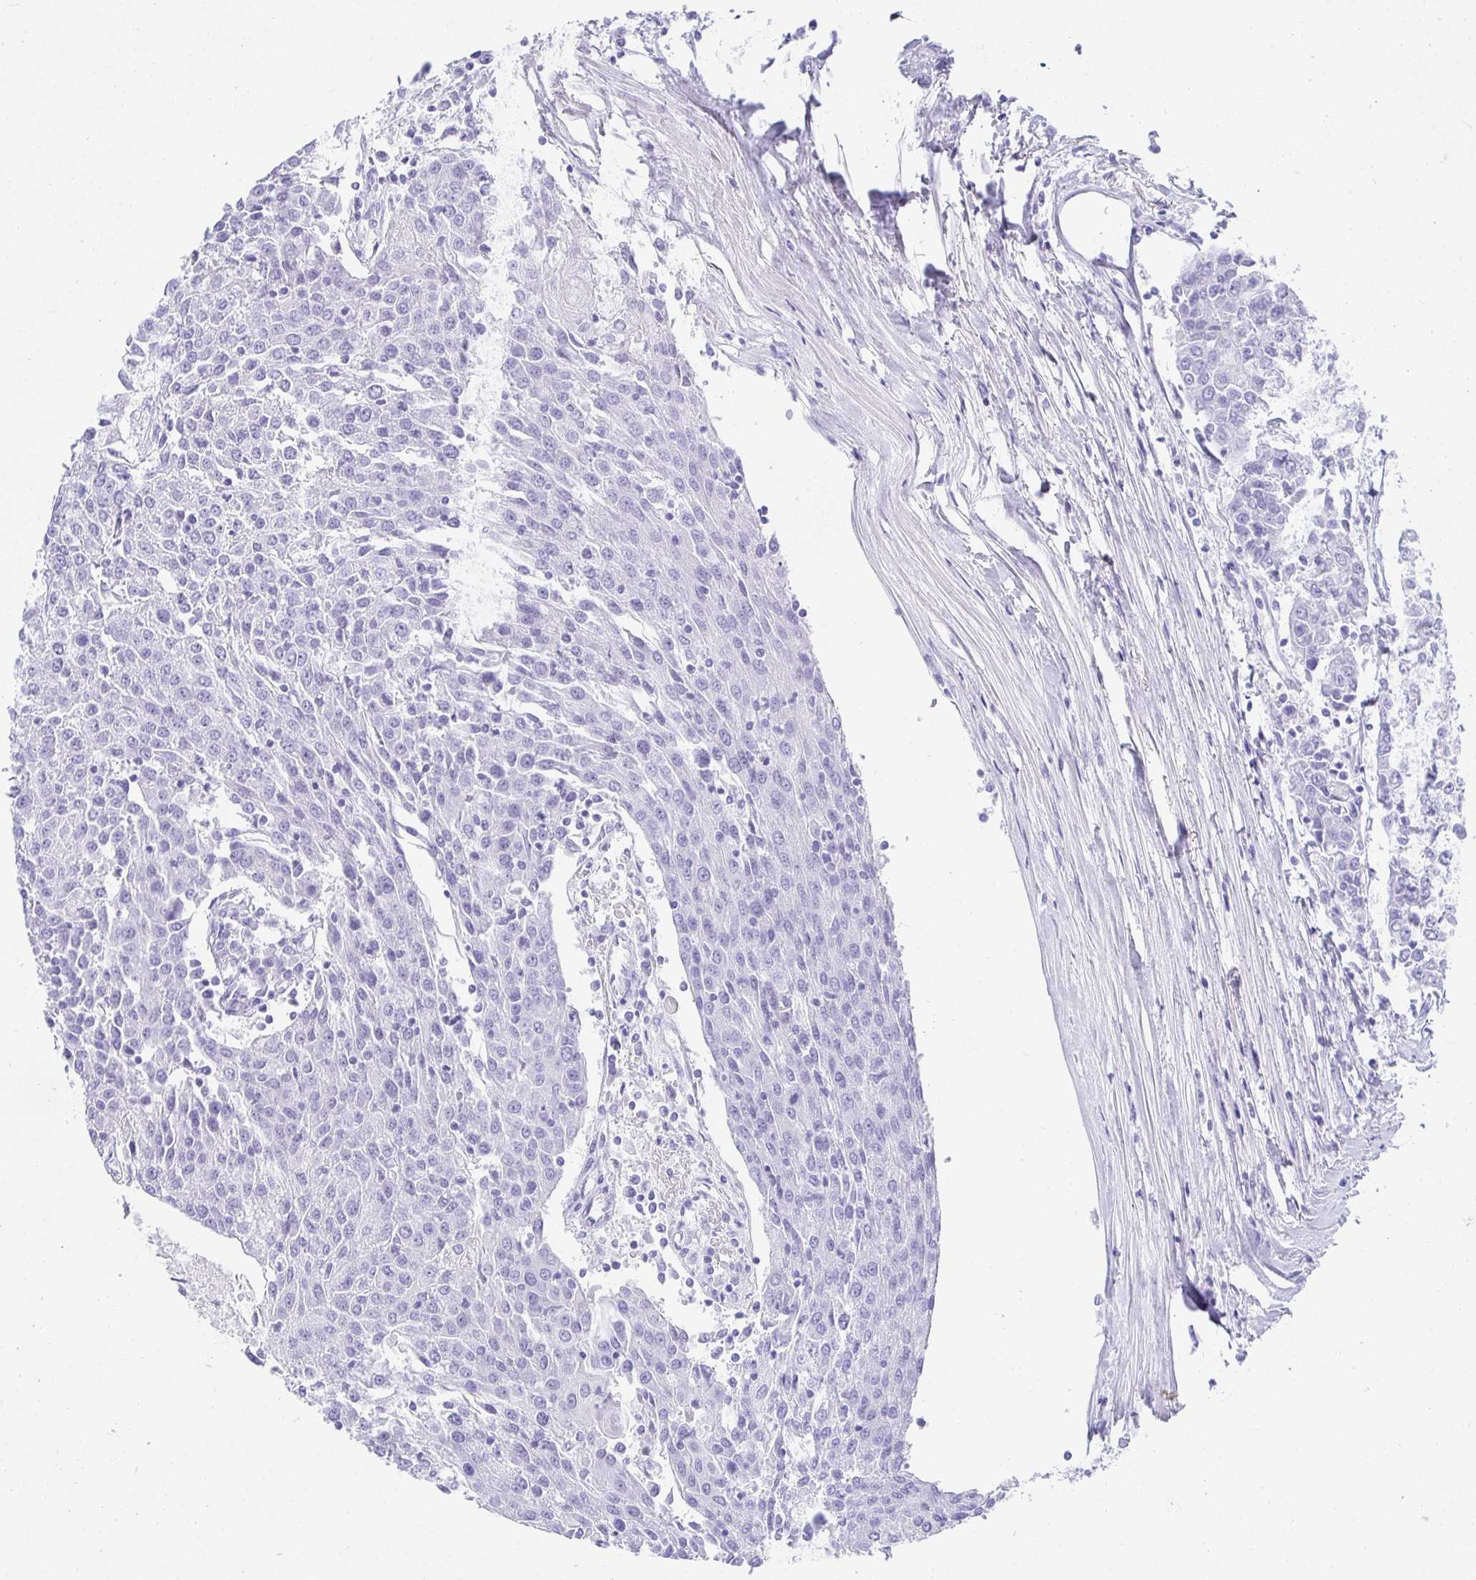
{"staining": {"intensity": "negative", "quantity": "none", "location": "none"}, "tissue": "urothelial cancer", "cell_type": "Tumor cells", "image_type": "cancer", "snomed": [{"axis": "morphology", "description": "Urothelial carcinoma, High grade"}, {"axis": "topography", "description": "Urinary bladder"}], "caption": "A high-resolution histopathology image shows immunohistochemistry staining of urothelial cancer, which demonstrates no significant positivity in tumor cells. (DAB (3,3'-diaminobenzidine) immunohistochemistry (IHC) with hematoxylin counter stain).", "gene": "CHAT", "patient": {"sex": "female", "age": 85}}